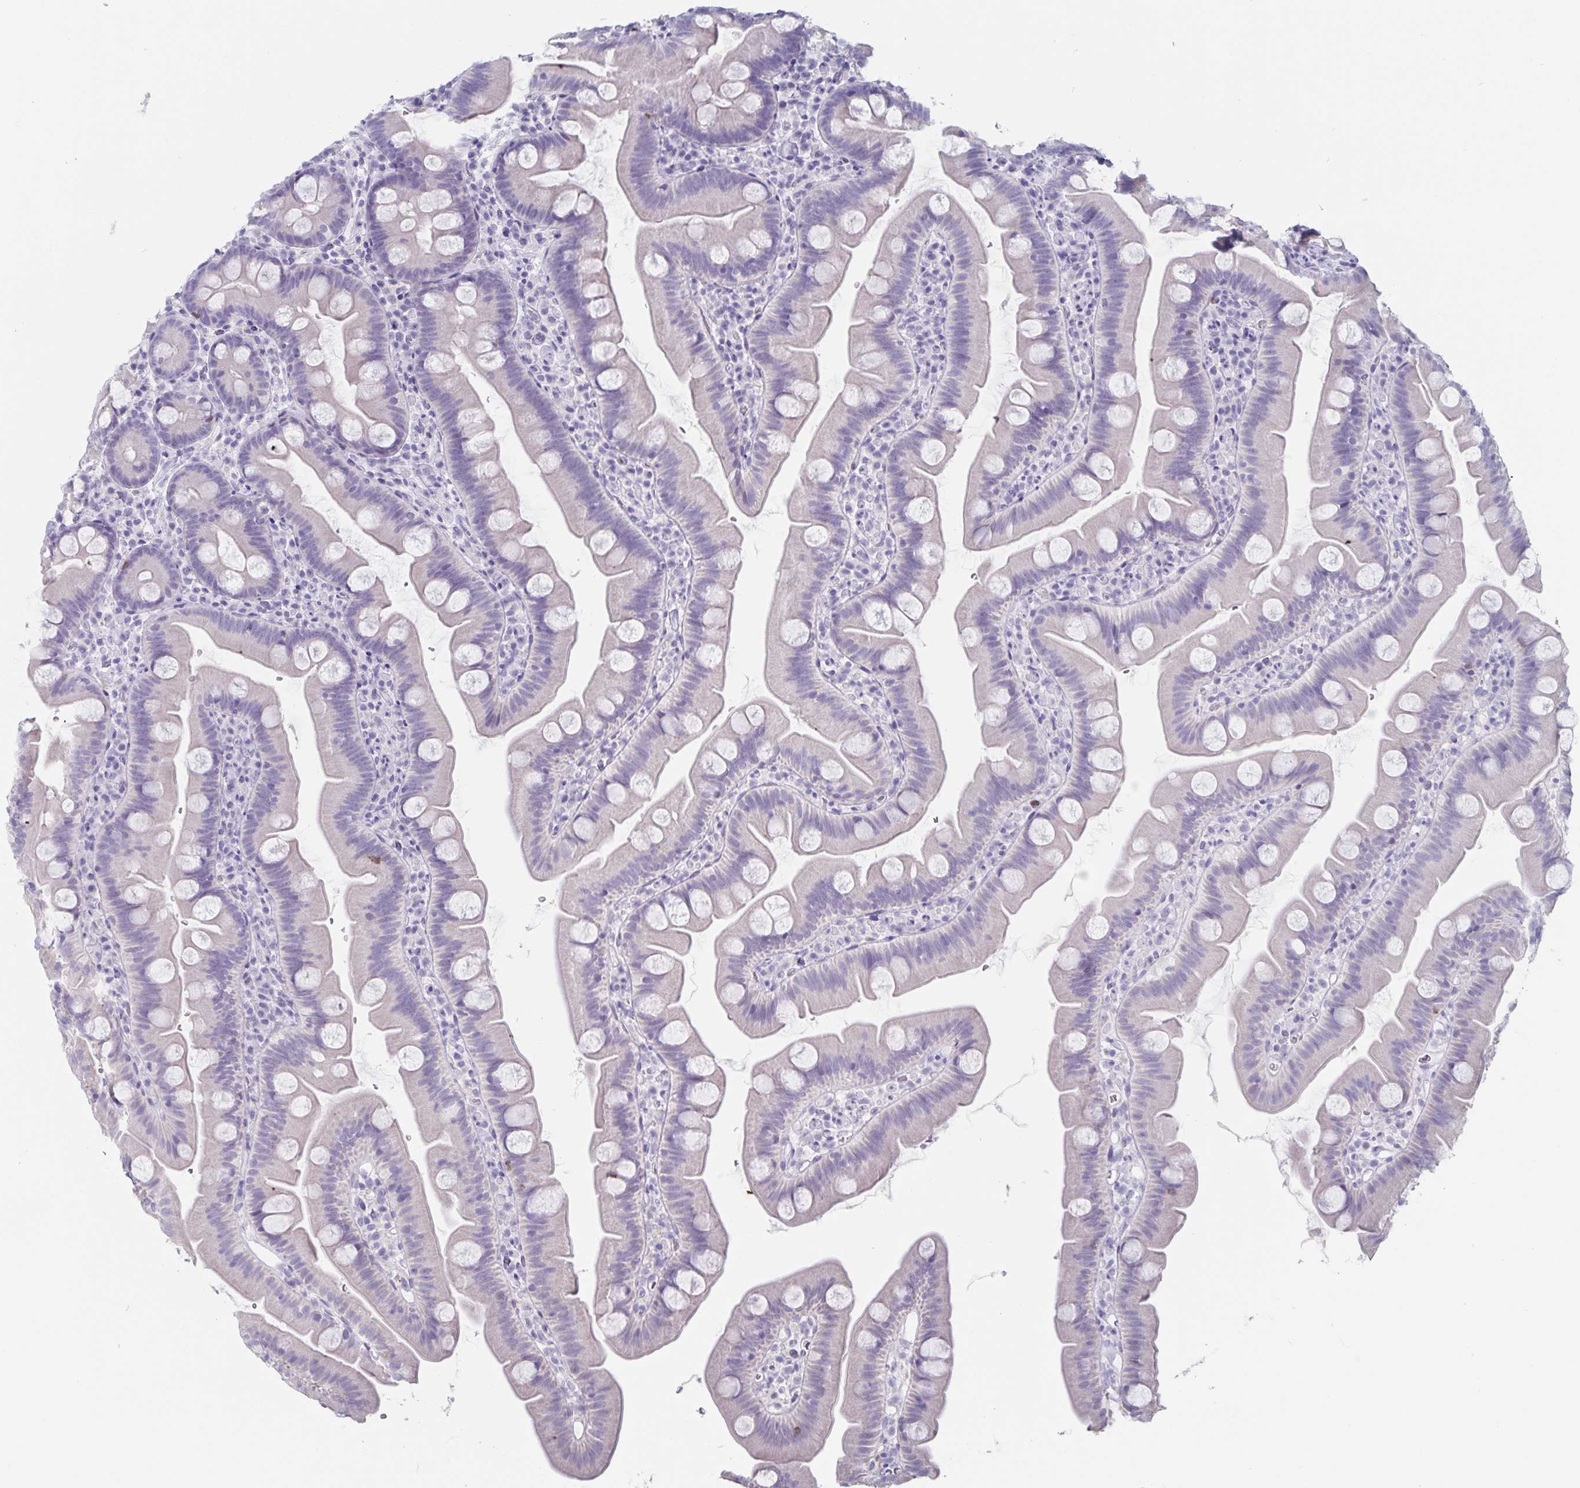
{"staining": {"intensity": "negative", "quantity": "none", "location": "none"}, "tissue": "small intestine", "cell_type": "Glandular cells", "image_type": "normal", "snomed": [{"axis": "morphology", "description": "Normal tissue, NOS"}, {"axis": "topography", "description": "Small intestine"}], "caption": "High power microscopy image of an immunohistochemistry histopathology image of normal small intestine, revealing no significant positivity in glandular cells. (DAB (3,3'-diaminobenzidine) immunohistochemistry visualized using brightfield microscopy, high magnification).", "gene": "GNLY", "patient": {"sex": "female", "age": 68}}